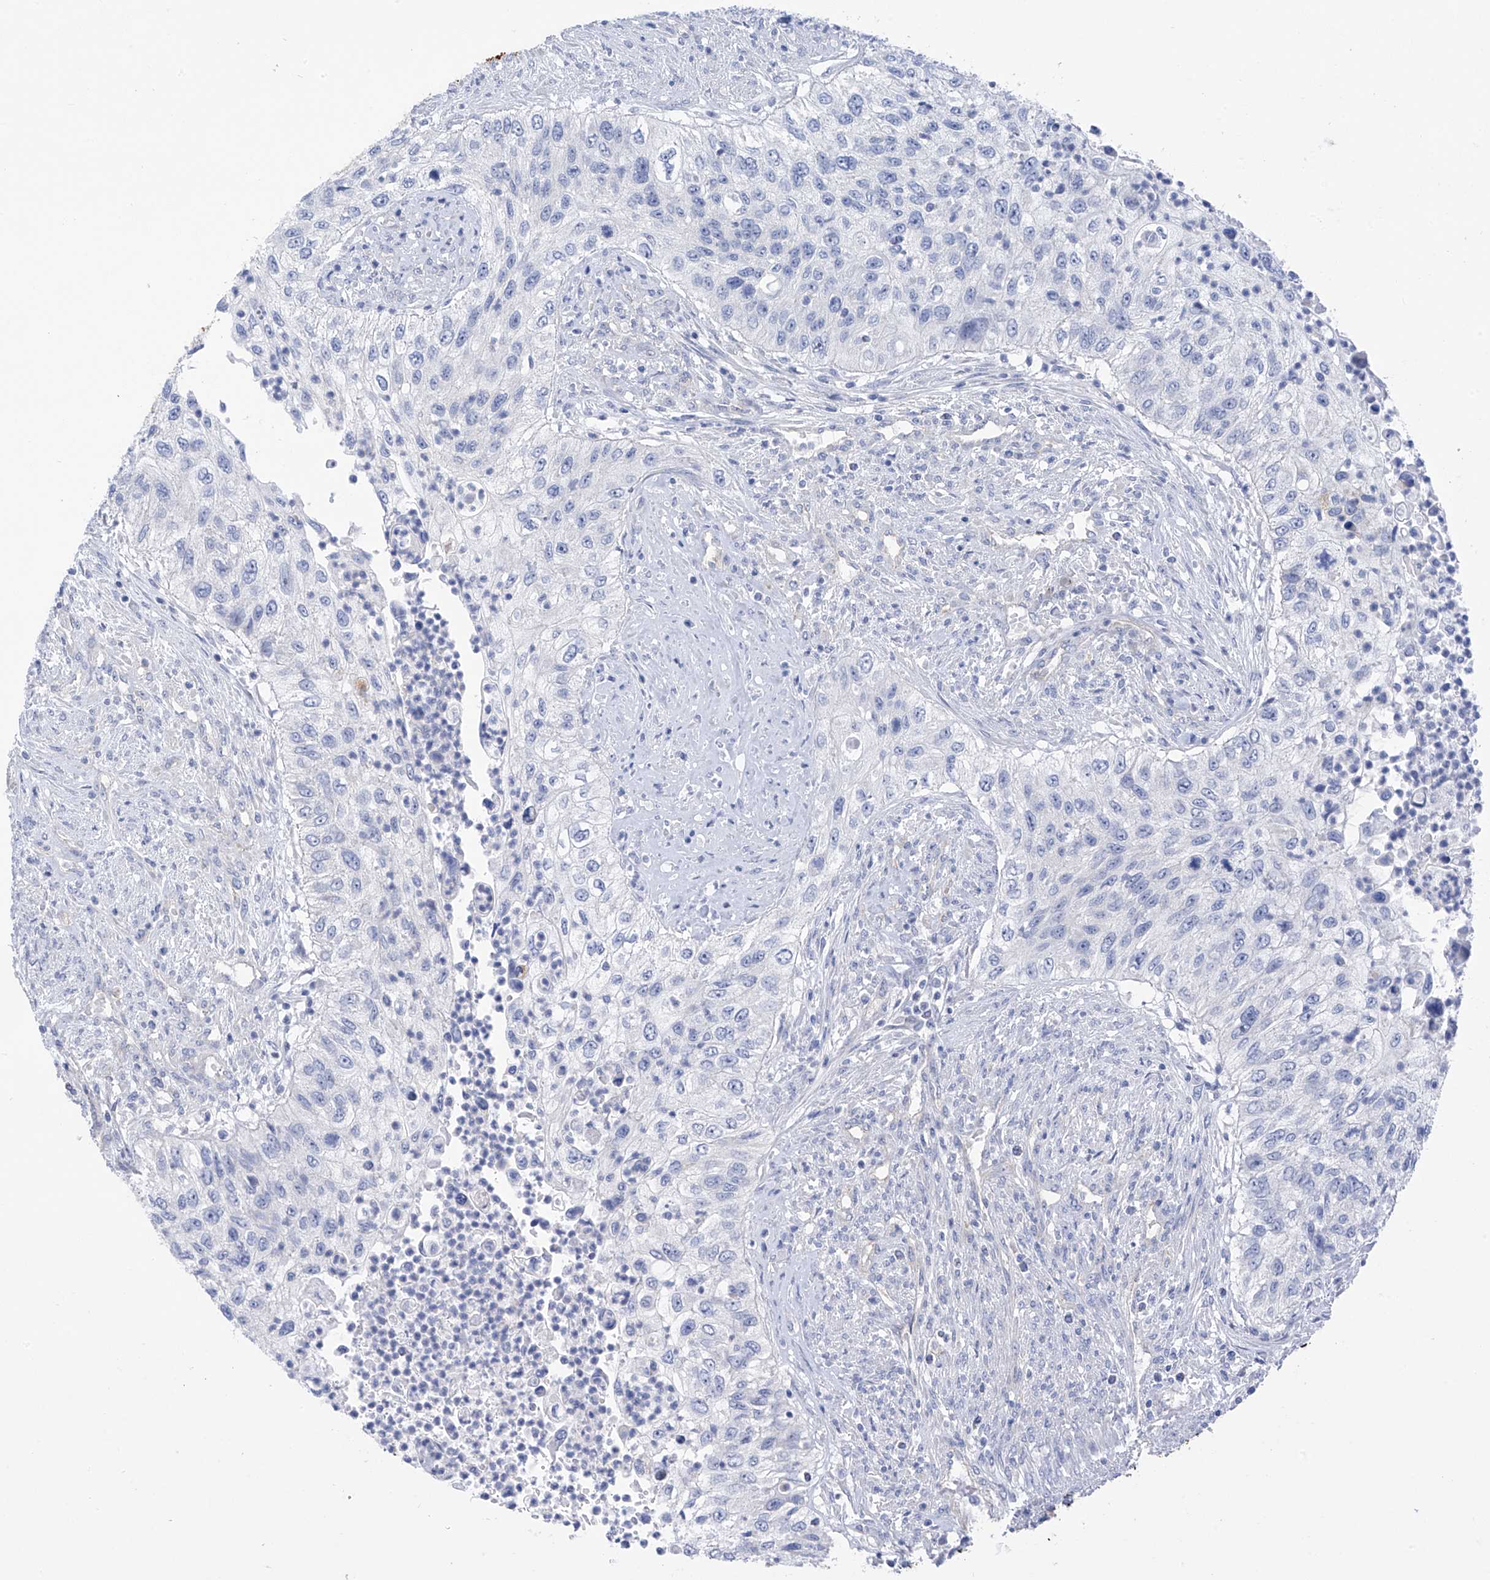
{"staining": {"intensity": "negative", "quantity": "none", "location": "none"}, "tissue": "urothelial cancer", "cell_type": "Tumor cells", "image_type": "cancer", "snomed": [{"axis": "morphology", "description": "Urothelial carcinoma, High grade"}, {"axis": "topography", "description": "Urinary bladder"}], "caption": "The photomicrograph displays no significant staining in tumor cells of urothelial cancer.", "gene": "PIK3C2B", "patient": {"sex": "female", "age": 60}}